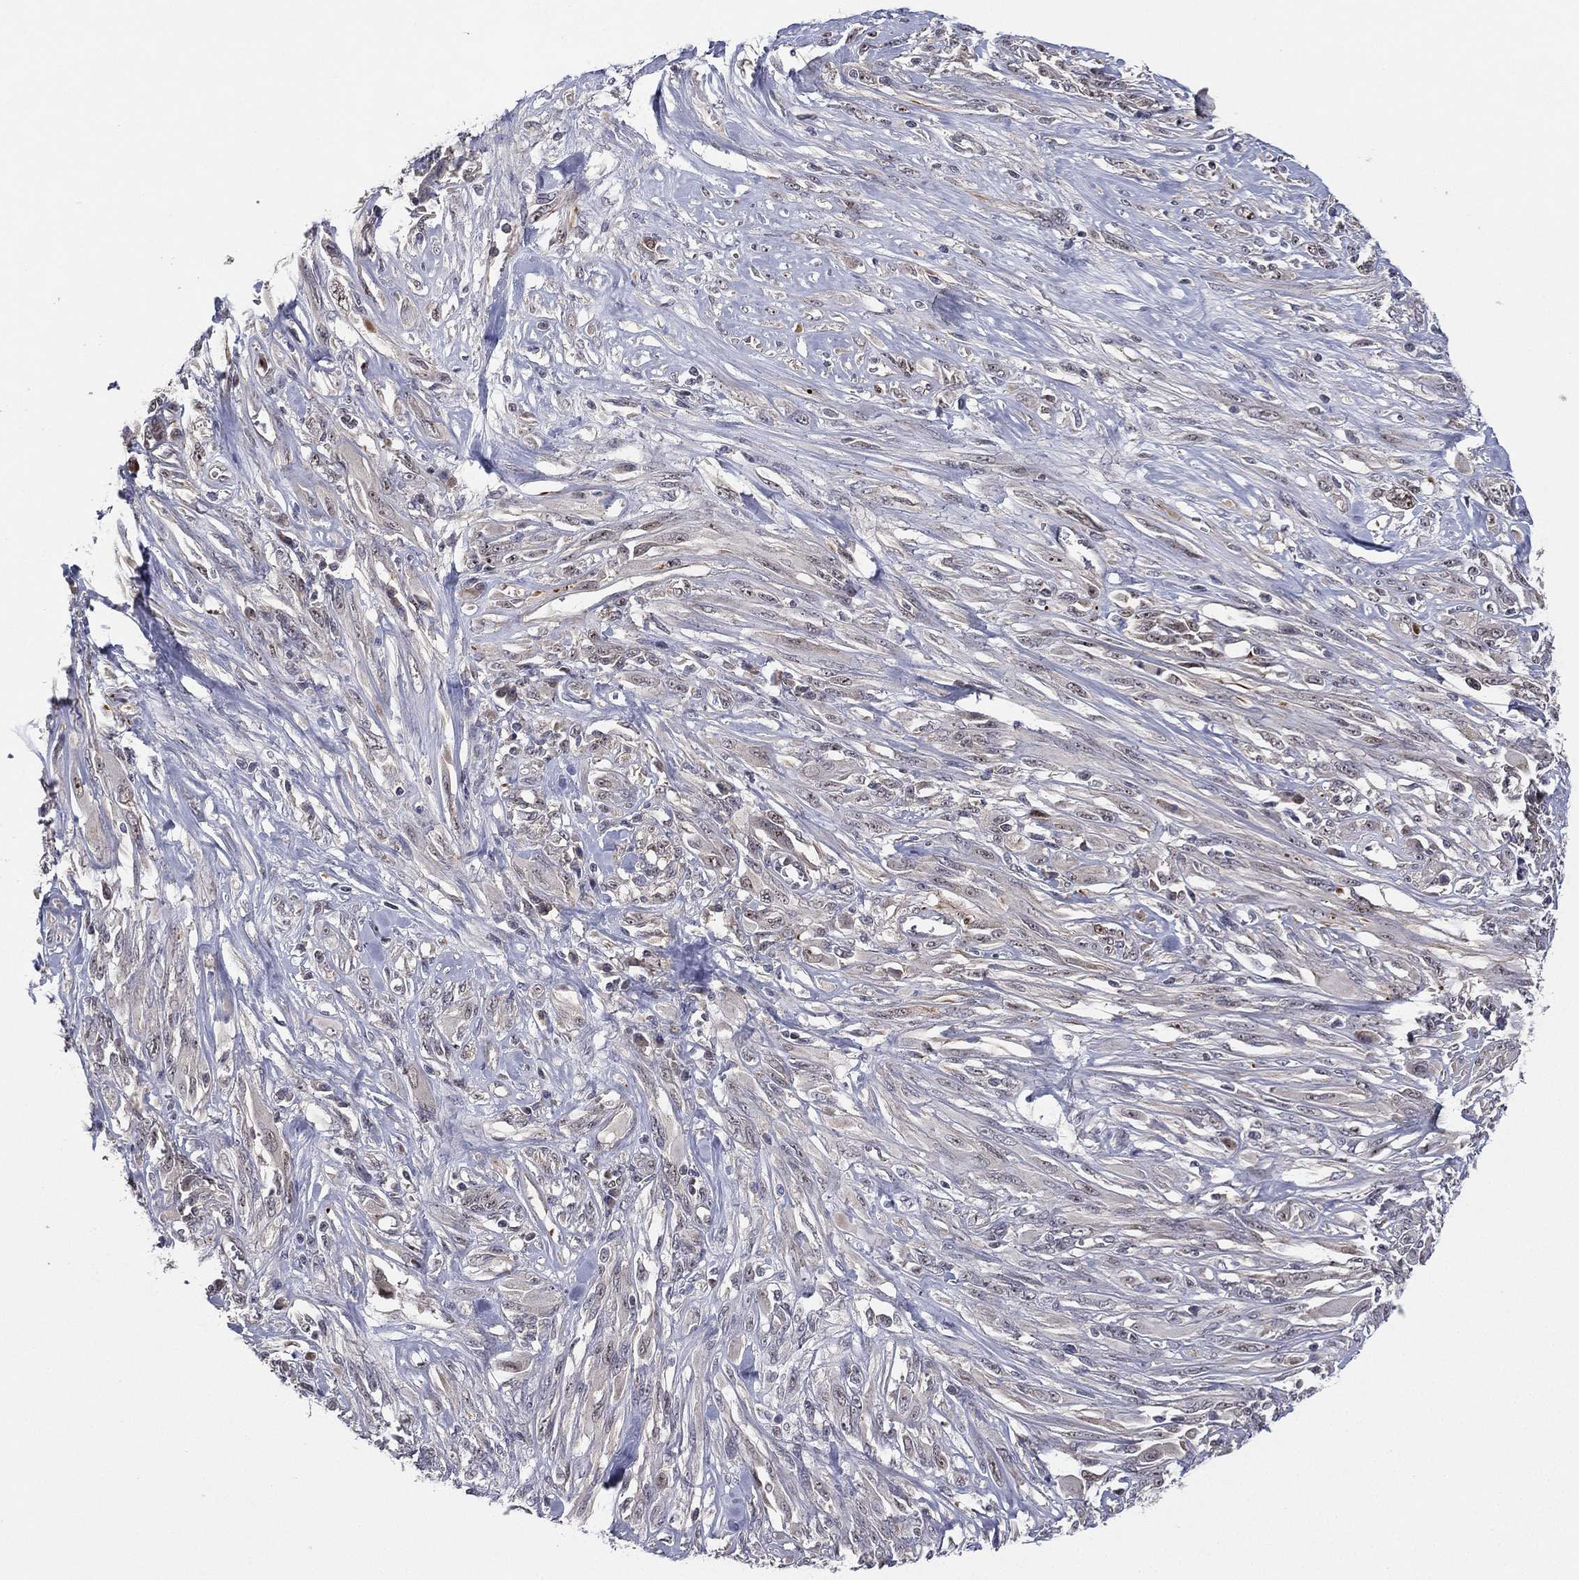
{"staining": {"intensity": "negative", "quantity": "none", "location": "none"}, "tissue": "melanoma", "cell_type": "Tumor cells", "image_type": "cancer", "snomed": [{"axis": "morphology", "description": "Malignant melanoma, NOS"}, {"axis": "topography", "description": "Skin"}], "caption": "The micrograph shows no significant staining in tumor cells of melanoma. (DAB (3,3'-diaminobenzidine) immunohistochemistry (IHC), high magnification).", "gene": "KAT14", "patient": {"sex": "female", "age": 91}}